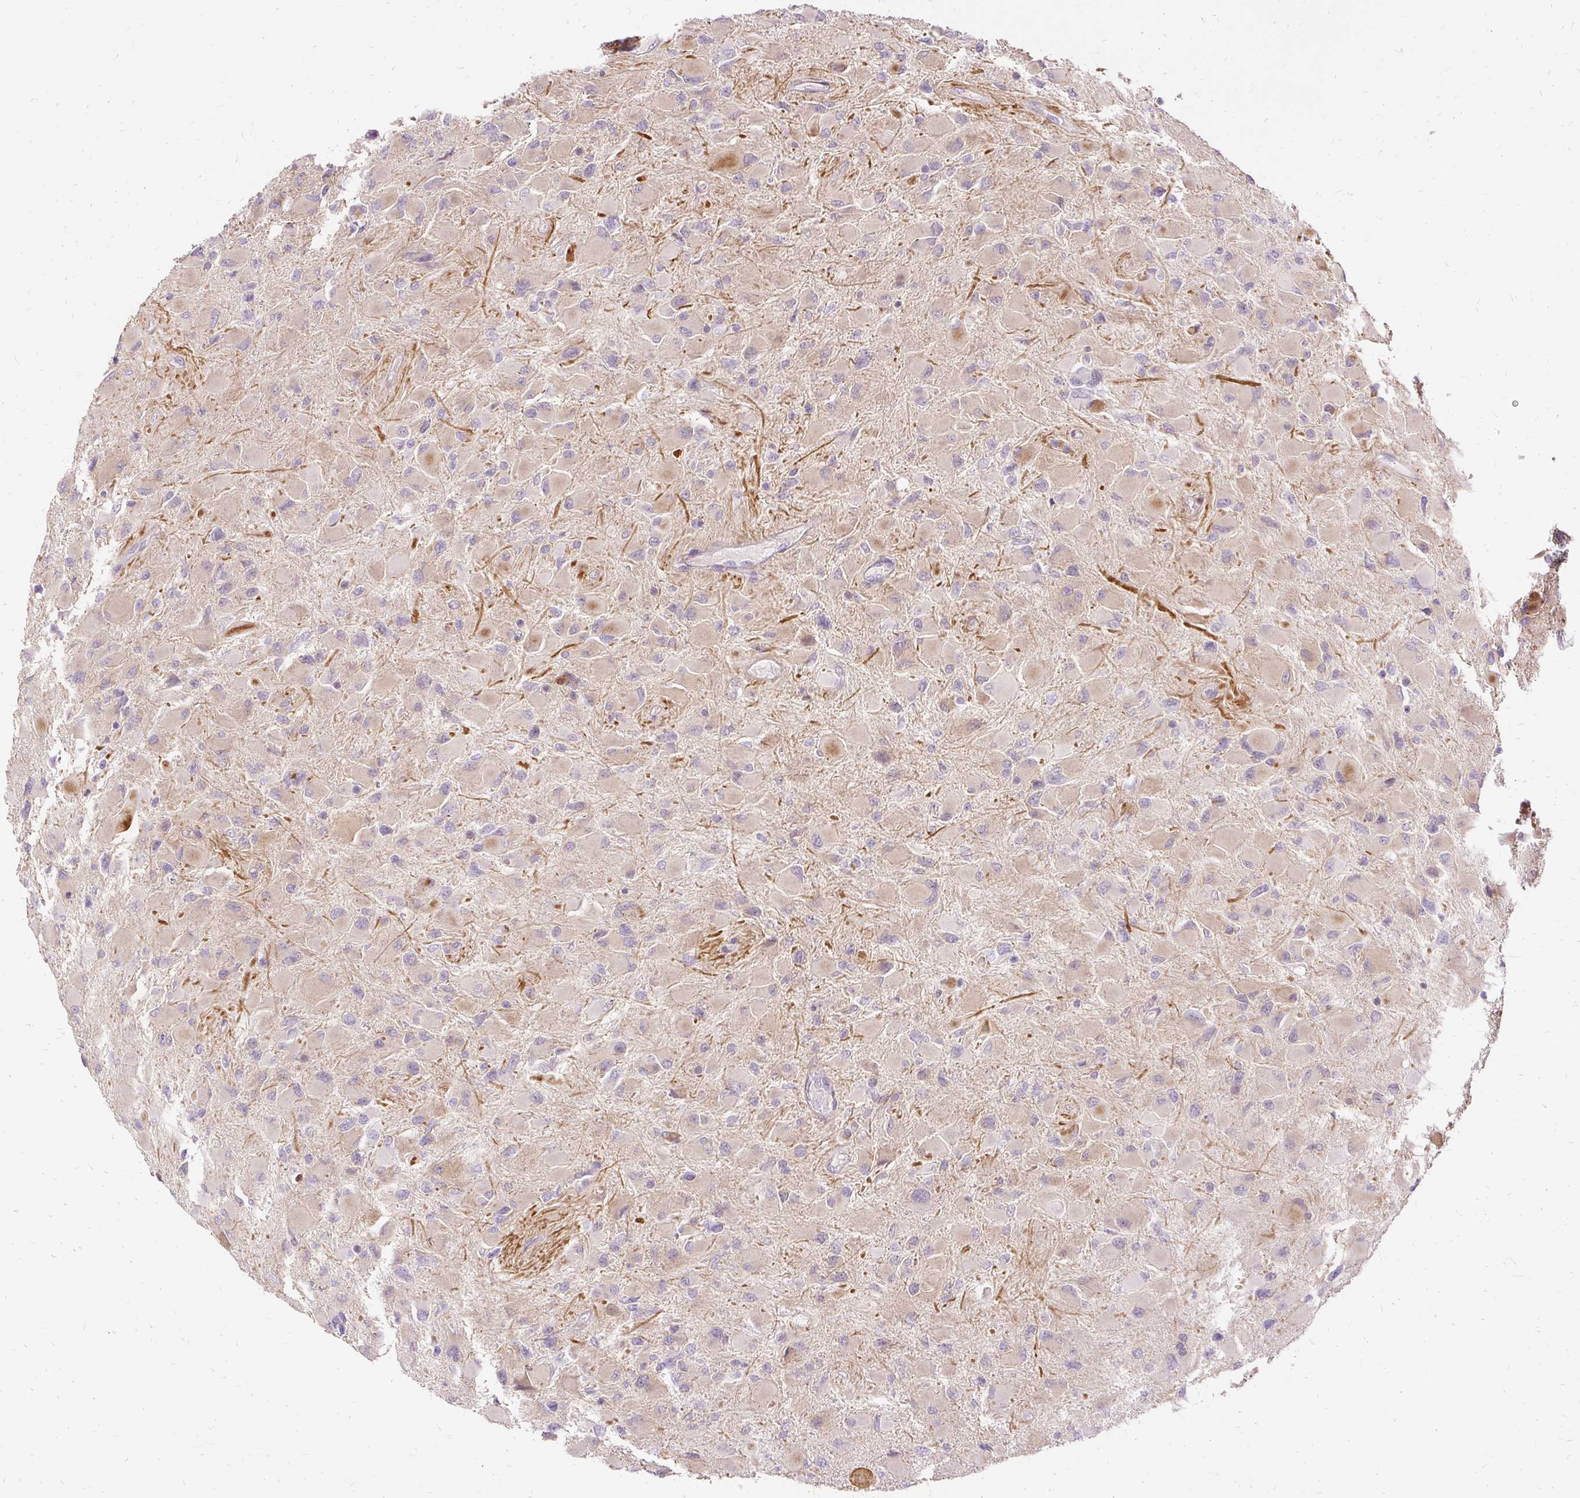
{"staining": {"intensity": "negative", "quantity": "none", "location": "none"}, "tissue": "glioma", "cell_type": "Tumor cells", "image_type": "cancer", "snomed": [{"axis": "morphology", "description": "Glioma, malignant, High grade"}, {"axis": "topography", "description": "Cerebral cortex"}], "caption": "Image shows no significant protein staining in tumor cells of glioma. The staining is performed using DAB brown chromogen with nuclei counter-stained in using hematoxylin.", "gene": "MMACHC", "patient": {"sex": "female", "age": 36}}